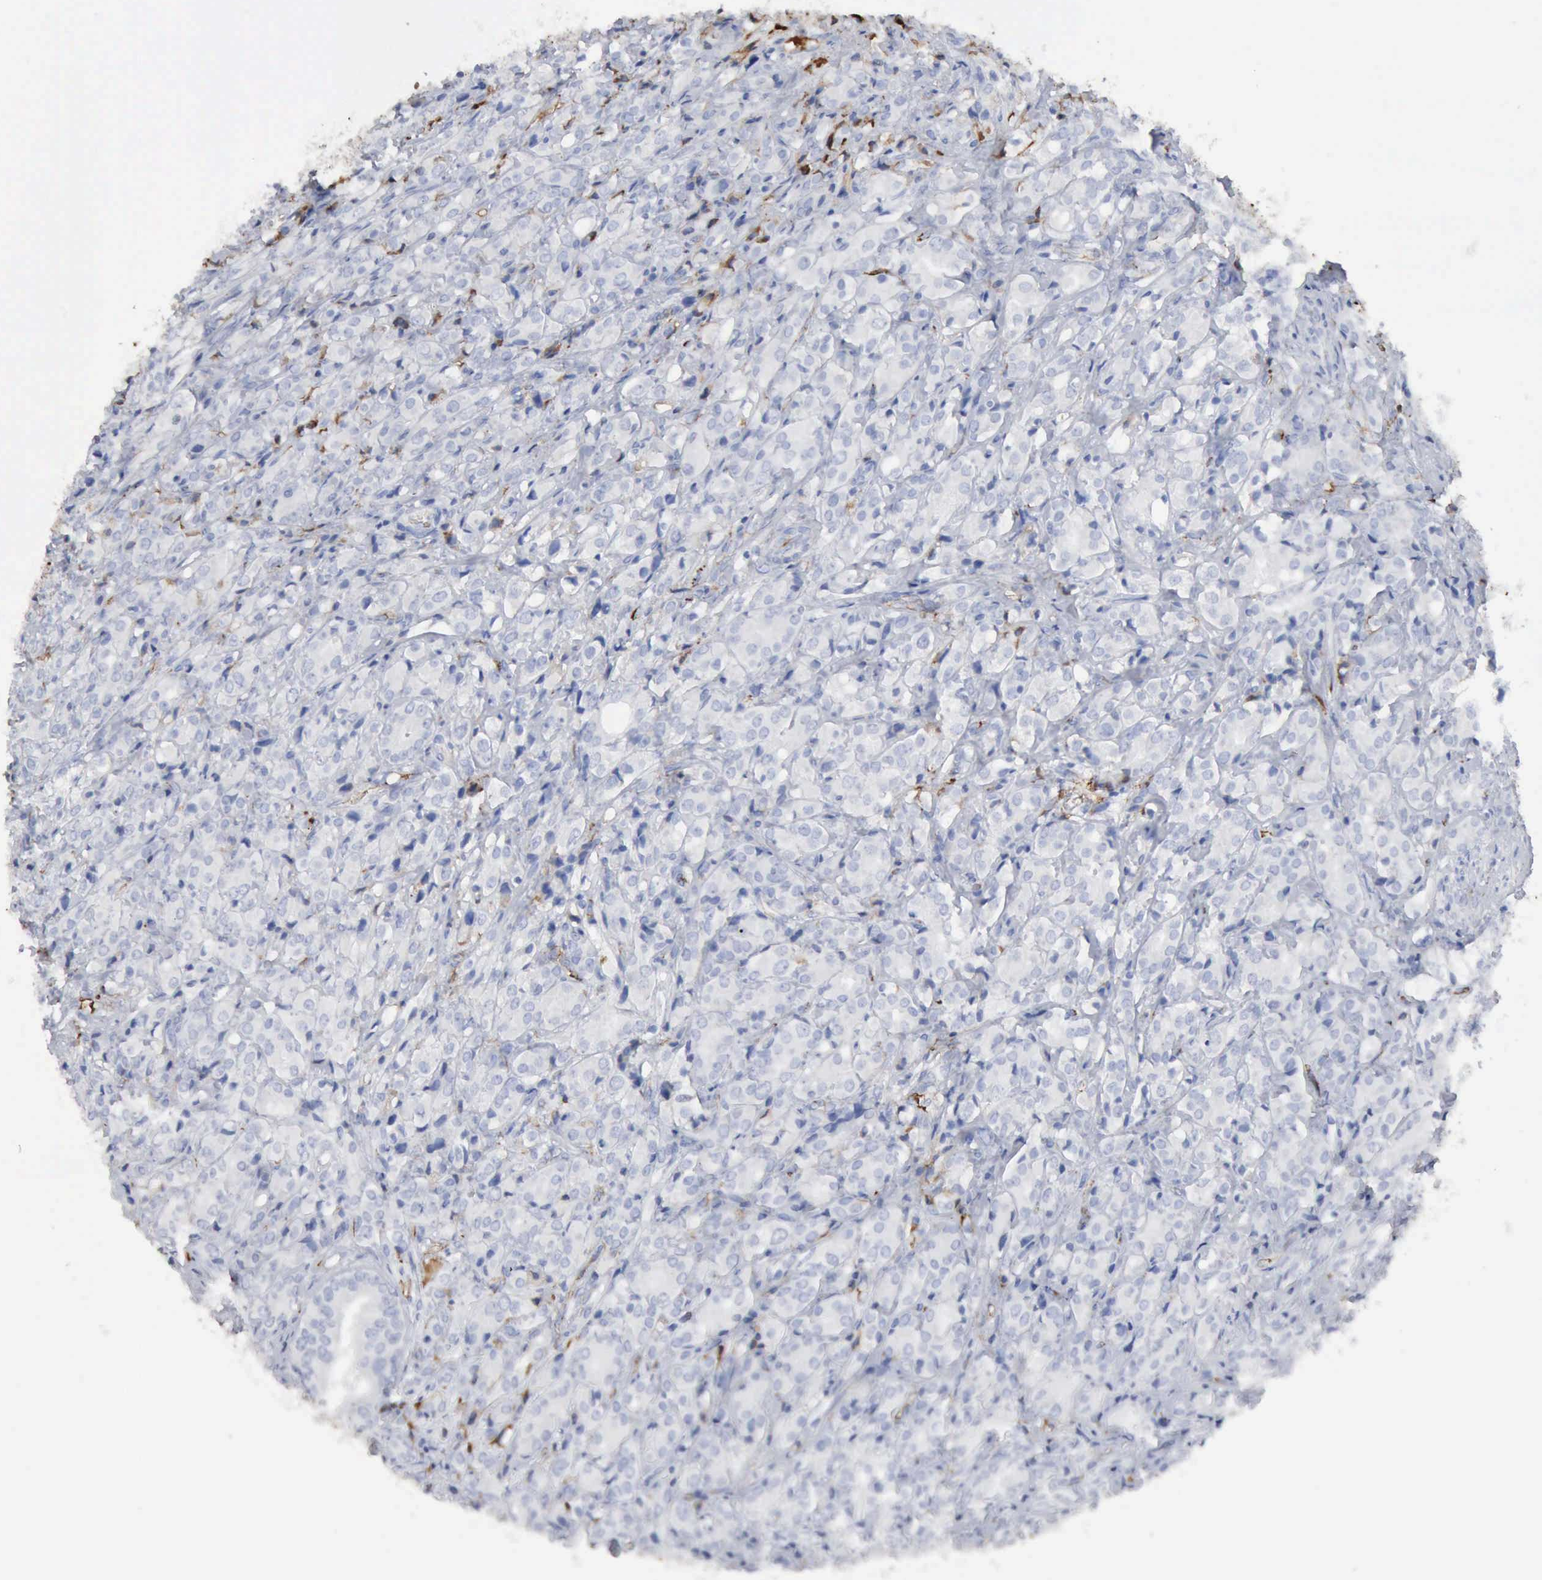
{"staining": {"intensity": "negative", "quantity": "none", "location": "none"}, "tissue": "prostate cancer", "cell_type": "Tumor cells", "image_type": "cancer", "snomed": [{"axis": "morphology", "description": "Adenocarcinoma, High grade"}, {"axis": "topography", "description": "Prostate"}], "caption": "Tumor cells are negative for brown protein staining in prostate cancer (high-grade adenocarcinoma).", "gene": "C4BPA", "patient": {"sex": "male", "age": 68}}